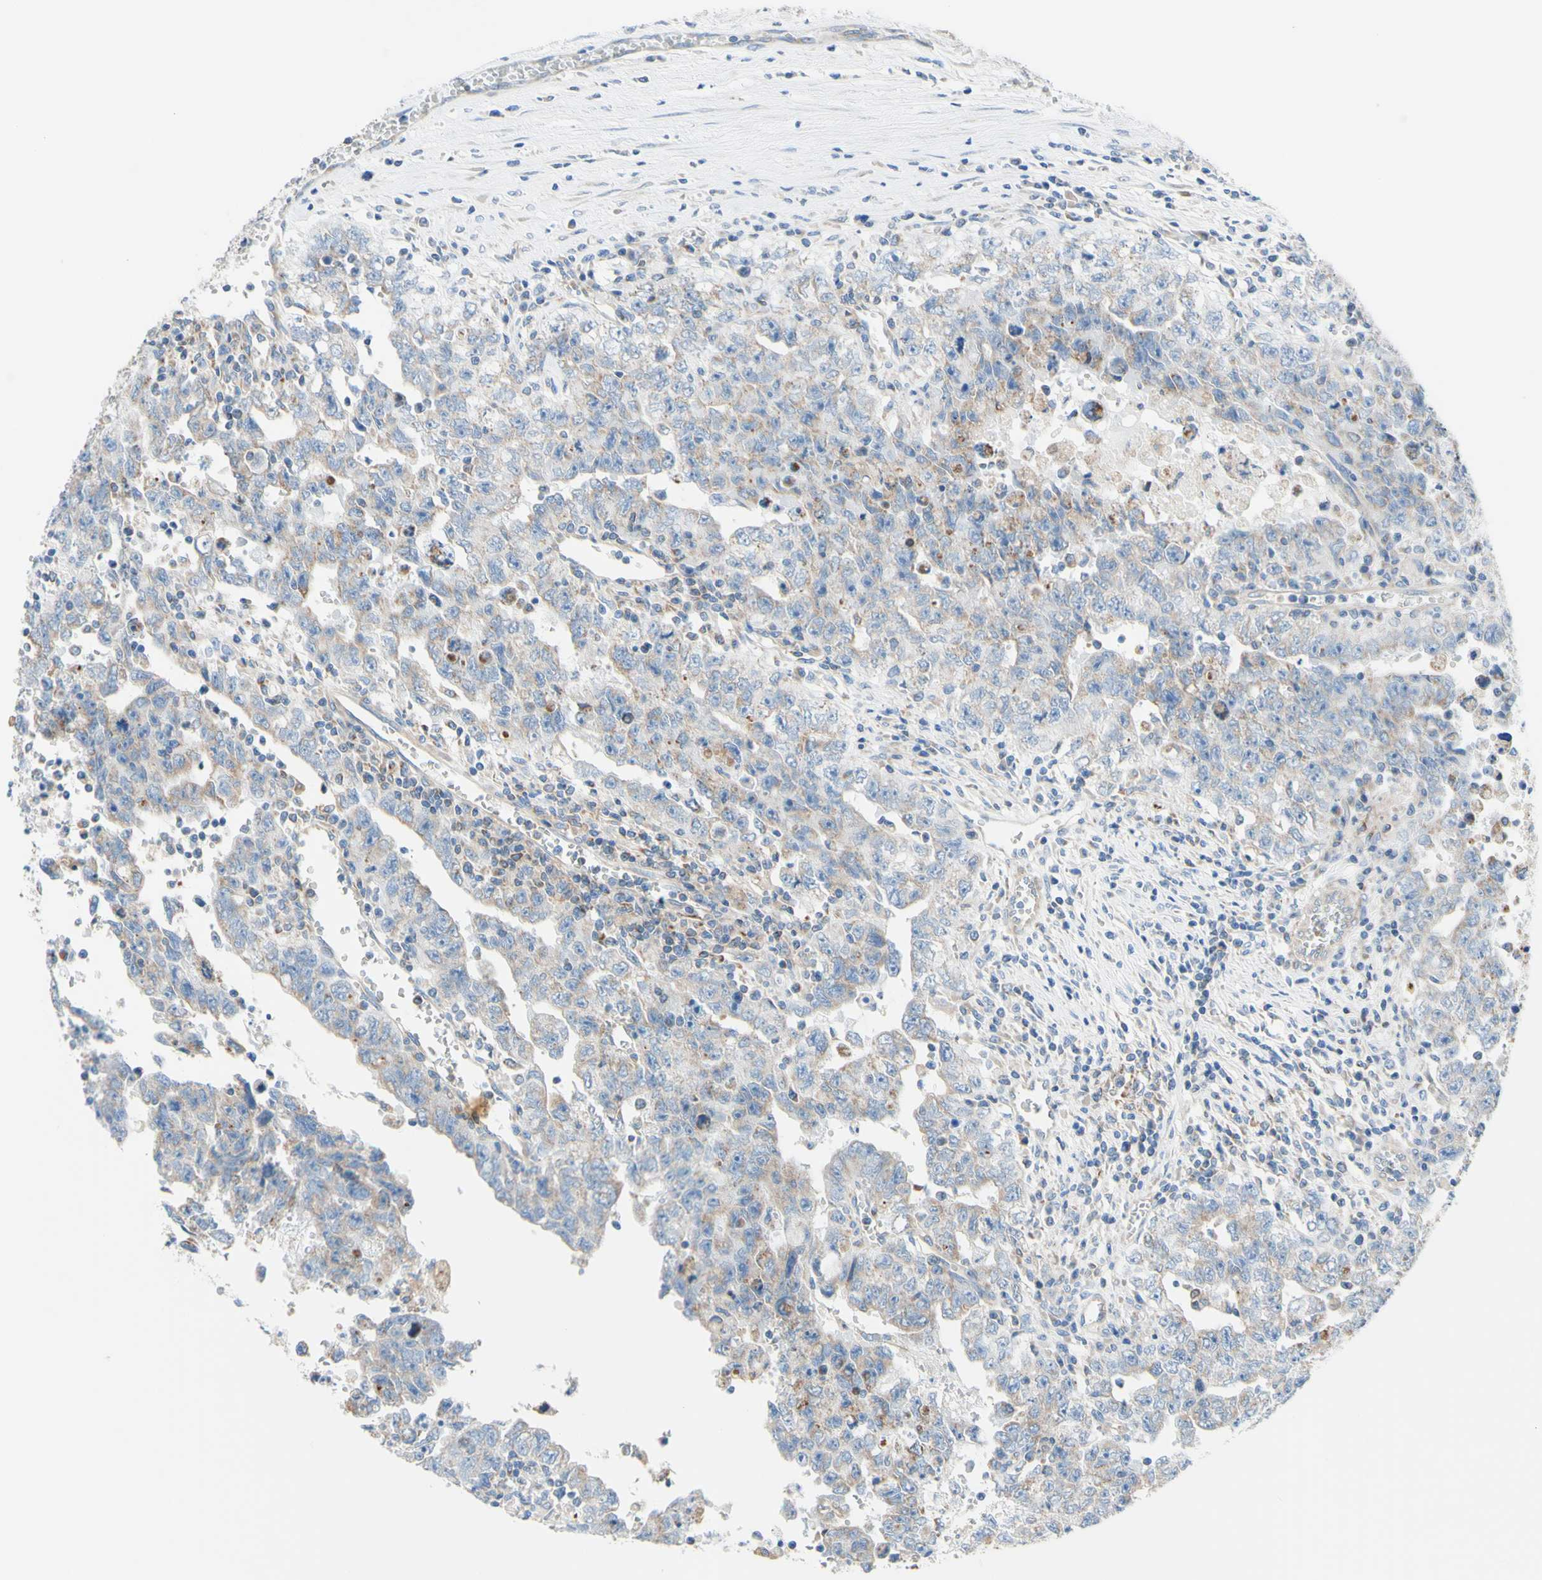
{"staining": {"intensity": "weak", "quantity": "<25%", "location": "cytoplasmic/membranous"}, "tissue": "testis cancer", "cell_type": "Tumor cells", "image_type": "cancer", "snomed": [{"axis": "morphology", "description": "Carcinoma, Embryonal, NOS"}, {"axis": "topography", "description": "Testis"}], "caption": "A photomicrograph of testis cancer stained for a protein exhibits no brown staining in tumor cells.", "gene": "RETREG2", "patient": {"sex": "male", "age": 28}}